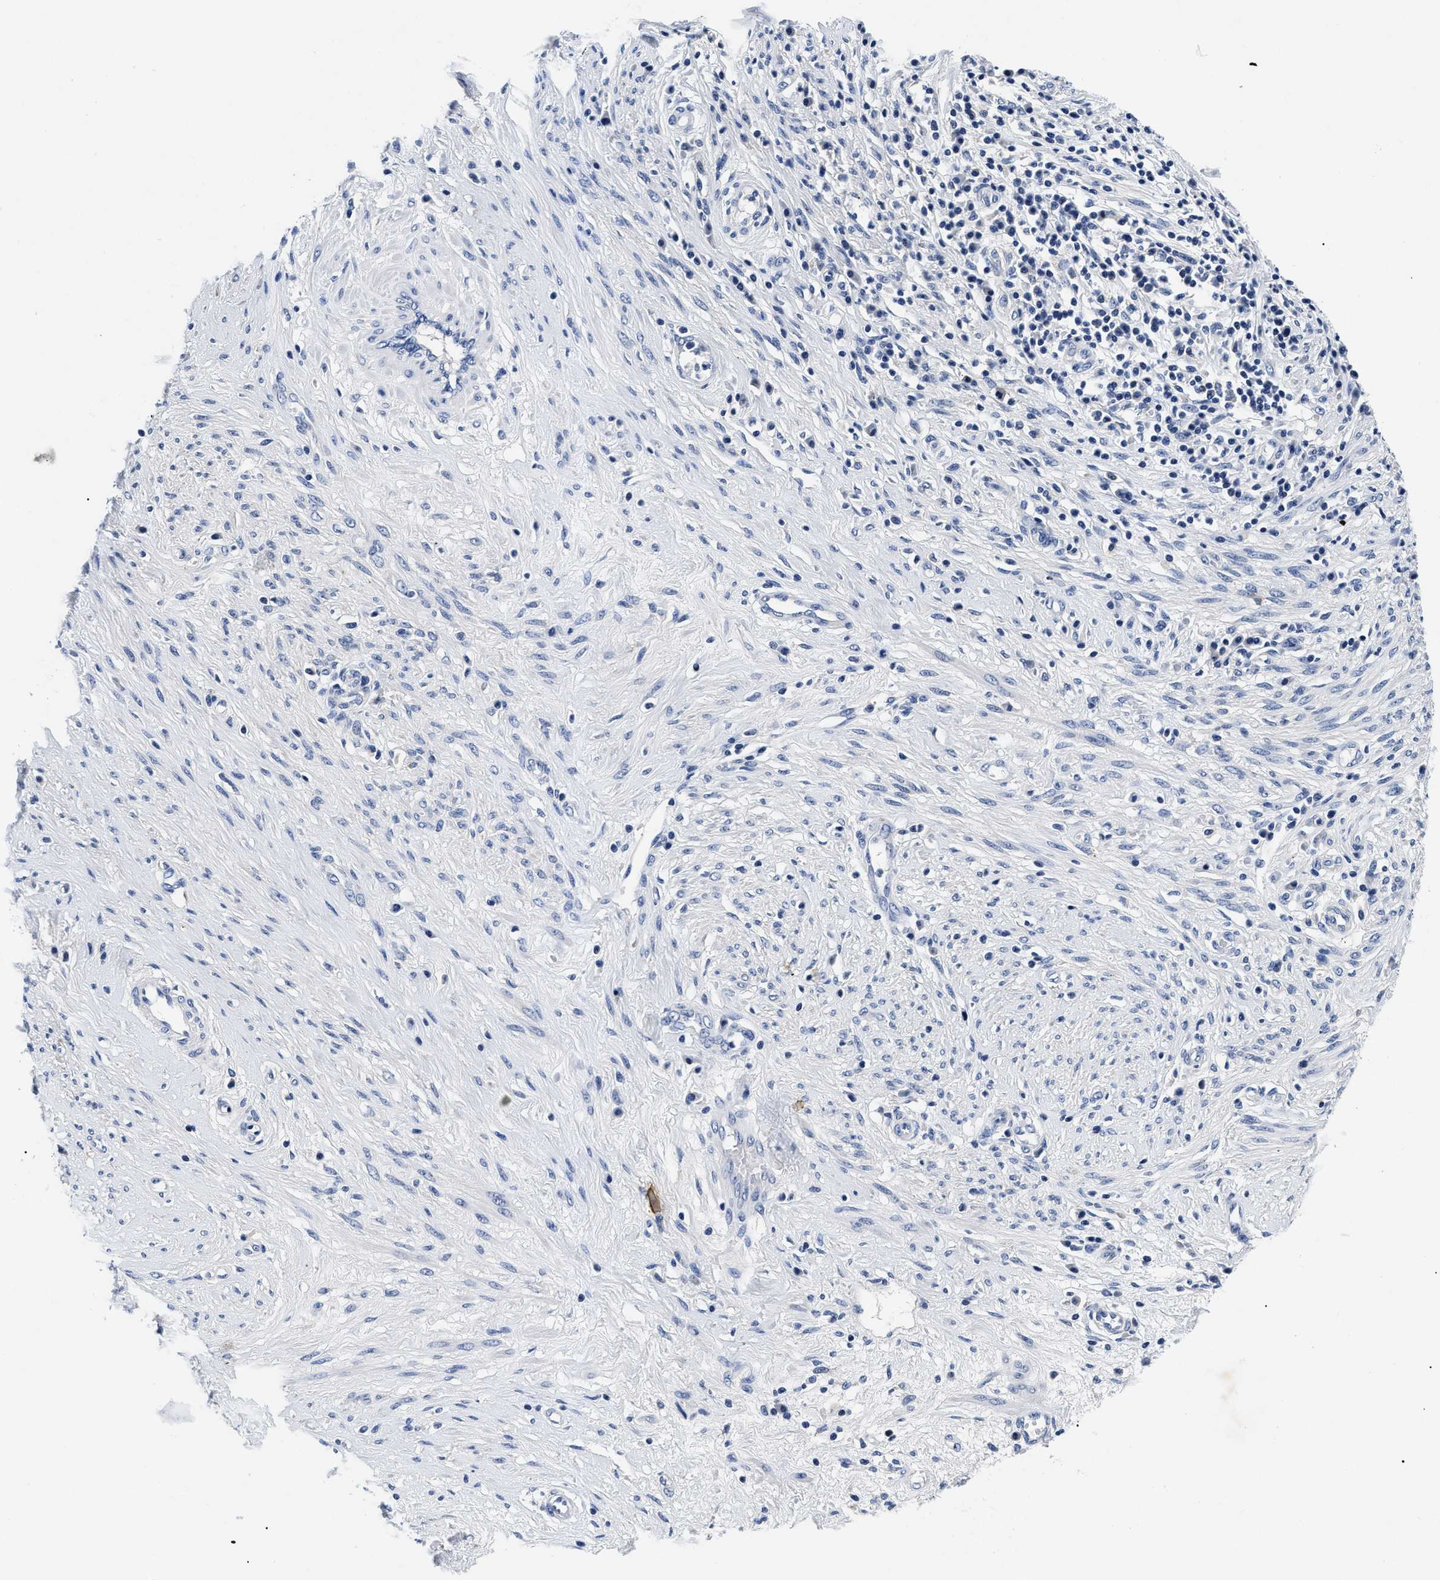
{"staining": {"intensity": "negative", "quantity": "none", "location": "none"}, "tissue": "cervical cancer", "cell_type": "Tumor cells", "image_type": "cancer", "snomed": [{"axis": "morphology", "description": "Normal tissue, NOS"}, {"axis": "morphology", "description": "Squamous cell carcinoma, NOS"}, {"axis": "topography", "description": "Cervix"}], "caption": "Tumor cells show no significant staining in cervical squamous cell carcinoma.", "gene": "MEA1", "patient": {"sex": "female", "age": 39}}